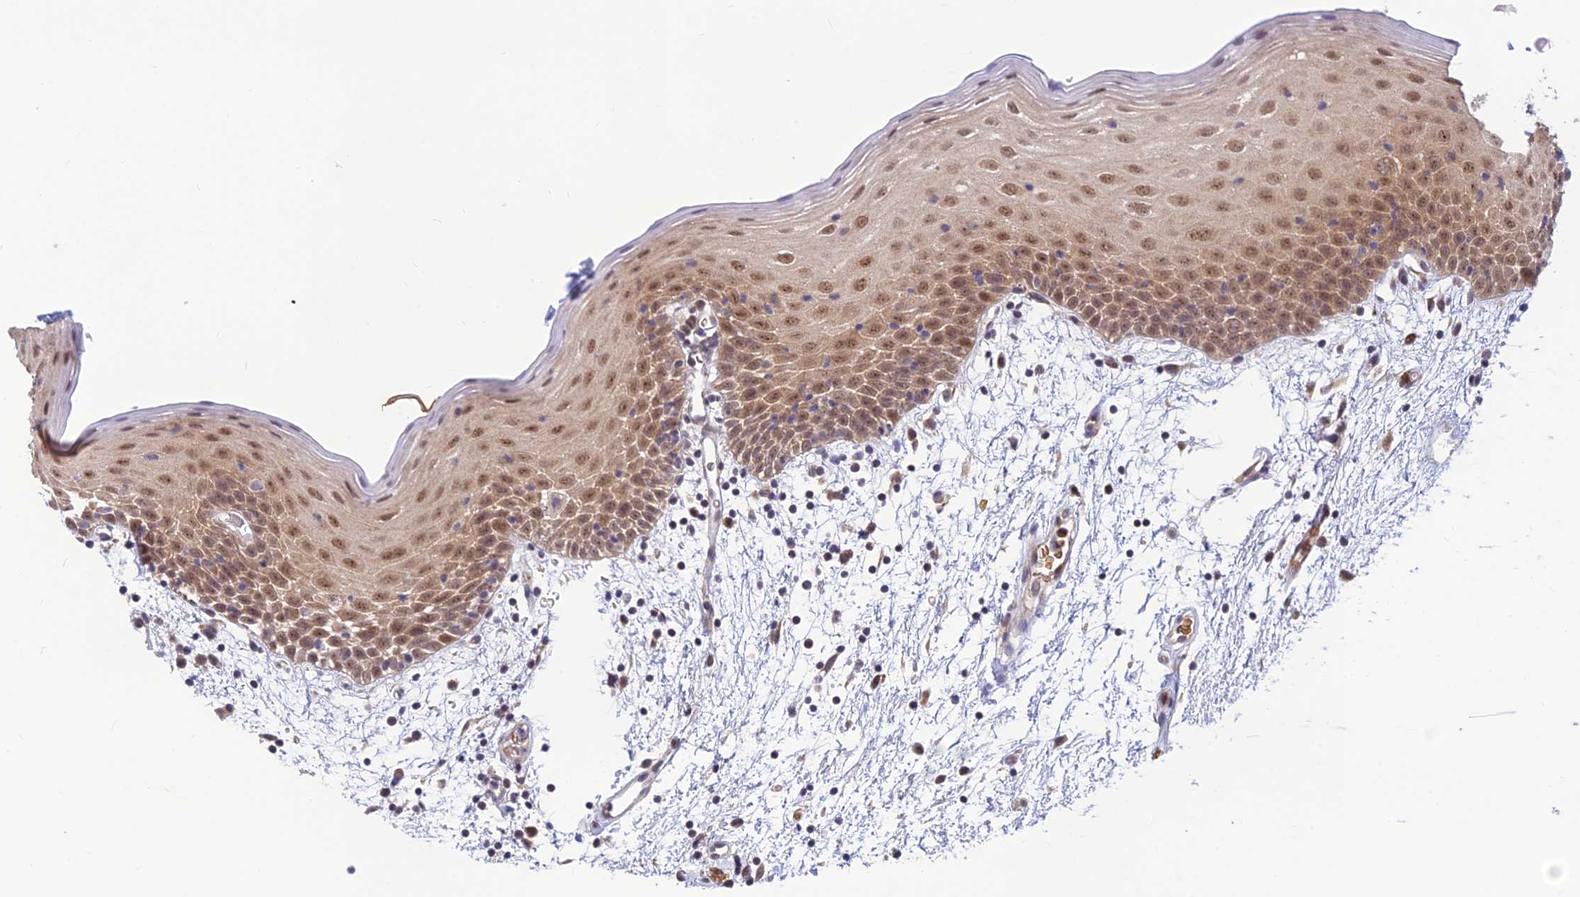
{"staining": {"intensity": "moderate", "quantity": ">75%", "location": "nuclear"}, "tissue": "oral mucosa", "cell_type": "Squamous epithelial cells", "image_type": "normal", "snomed": [{"axis": "morphology", "description": "Normal tissue, NOS"}, {"axis": "topography", "description": "Skeletal muscle"}, {"axis": "topography", "description": "Oral tissue"}, {"axis": "topography", "description": "Salivary gland"}, {"axis": "topography", "description": "Peripheral nerve tissue"}], "caption": "Immunohistochemistry of unremarkable oral mucosa exhibits medium levels of moderate nuclear staining in about >75% of squamous epithelial cells.", "gene": "ASPDH", "patient": {"sex": "male", "age": 54}}